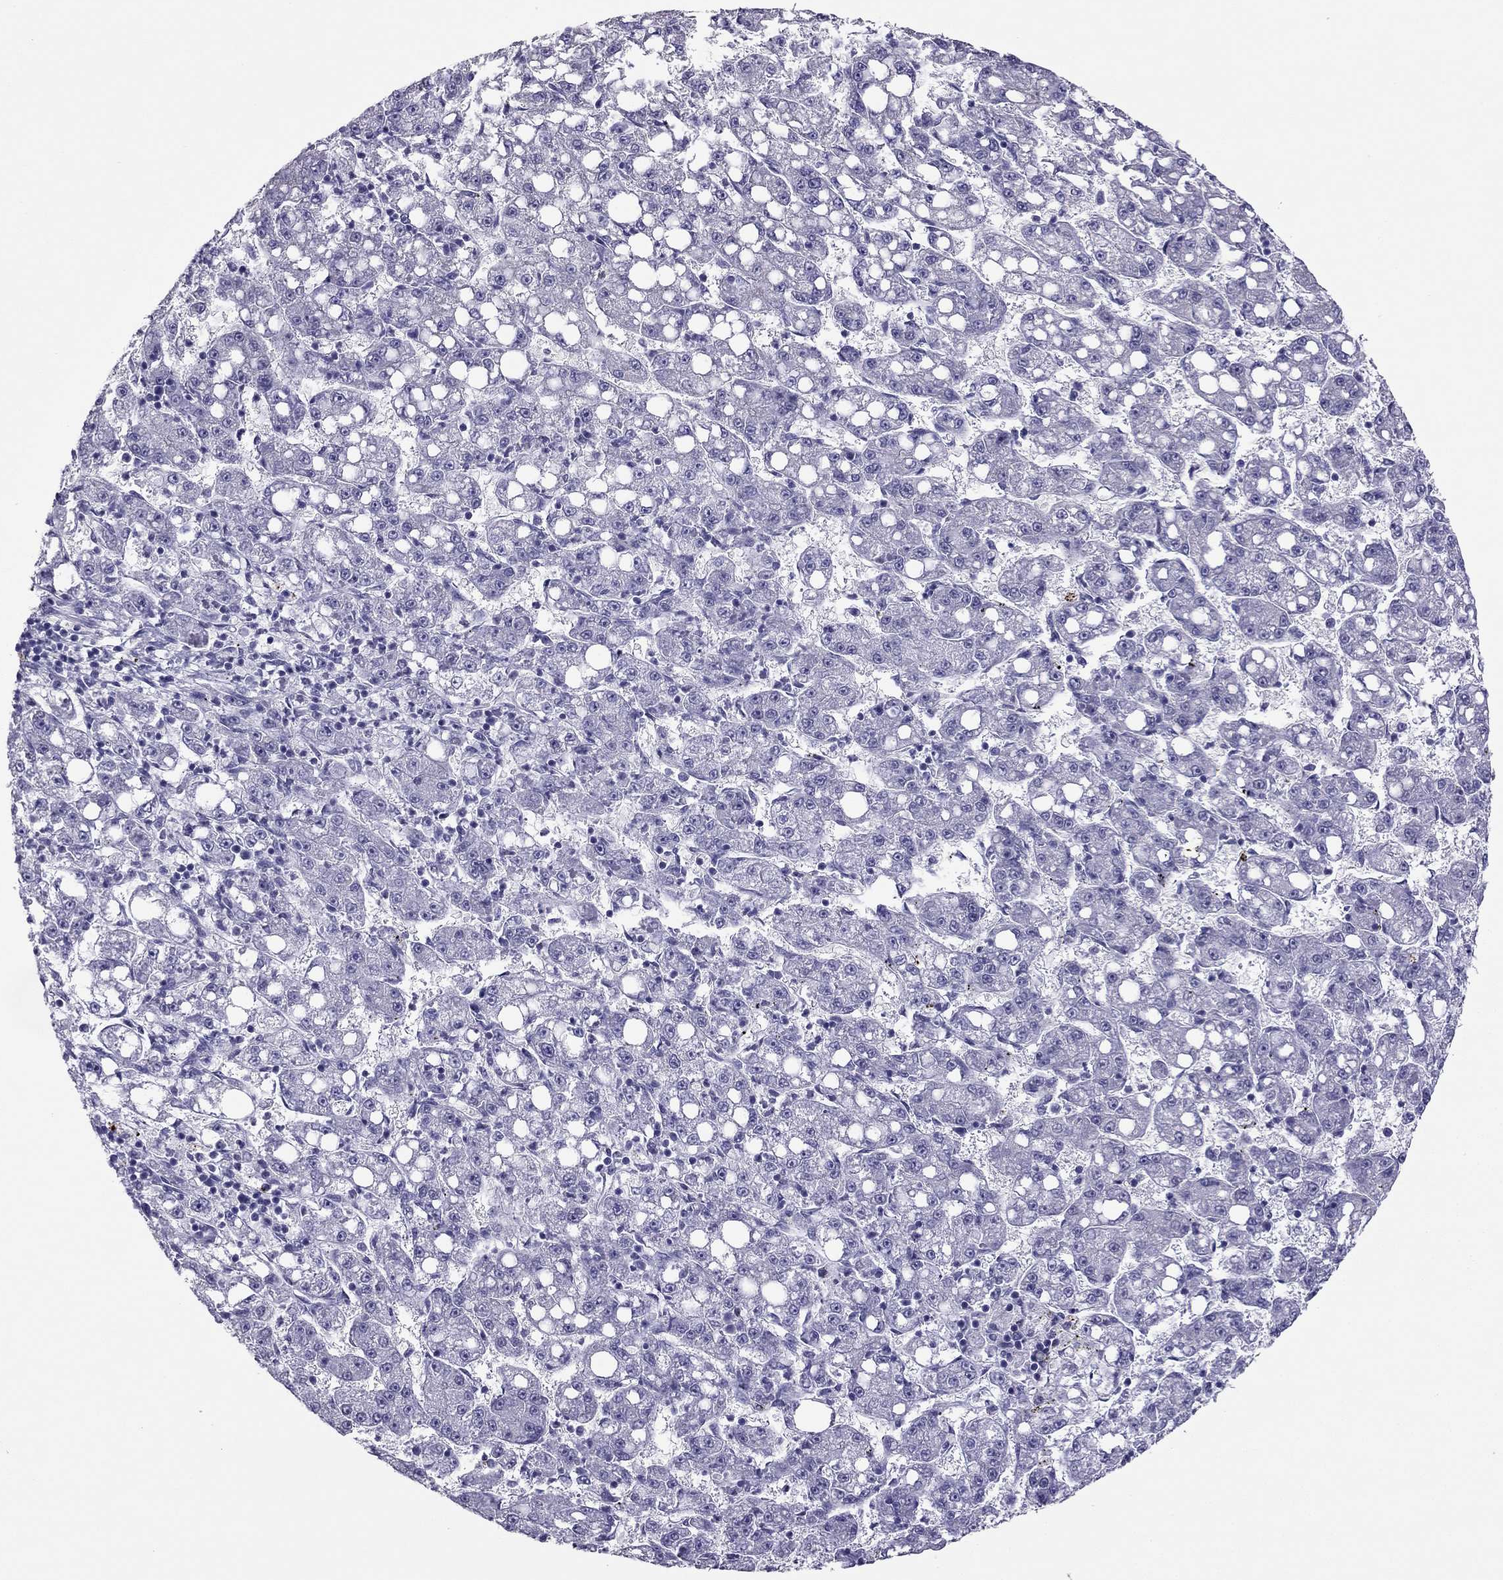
{"staining": {"intensity": "negative", "quantity": "none", "location": "none"}, "tissue": "liver cancer", "cell_type": "Tumor cells", "image_type": "cancer", "snomed": [{"axis": "morphology", "description": "Carcinoma, Hepatocellular, NOS"}, {"axis": "topography", "description": "Liver"}], "caption": "Liver cancer stained for a protein using immunohistochemistry demonstrates no positivity tumor cells.", "gene": "PDE6A", "patient": {"sex": "female", "age": 65}}